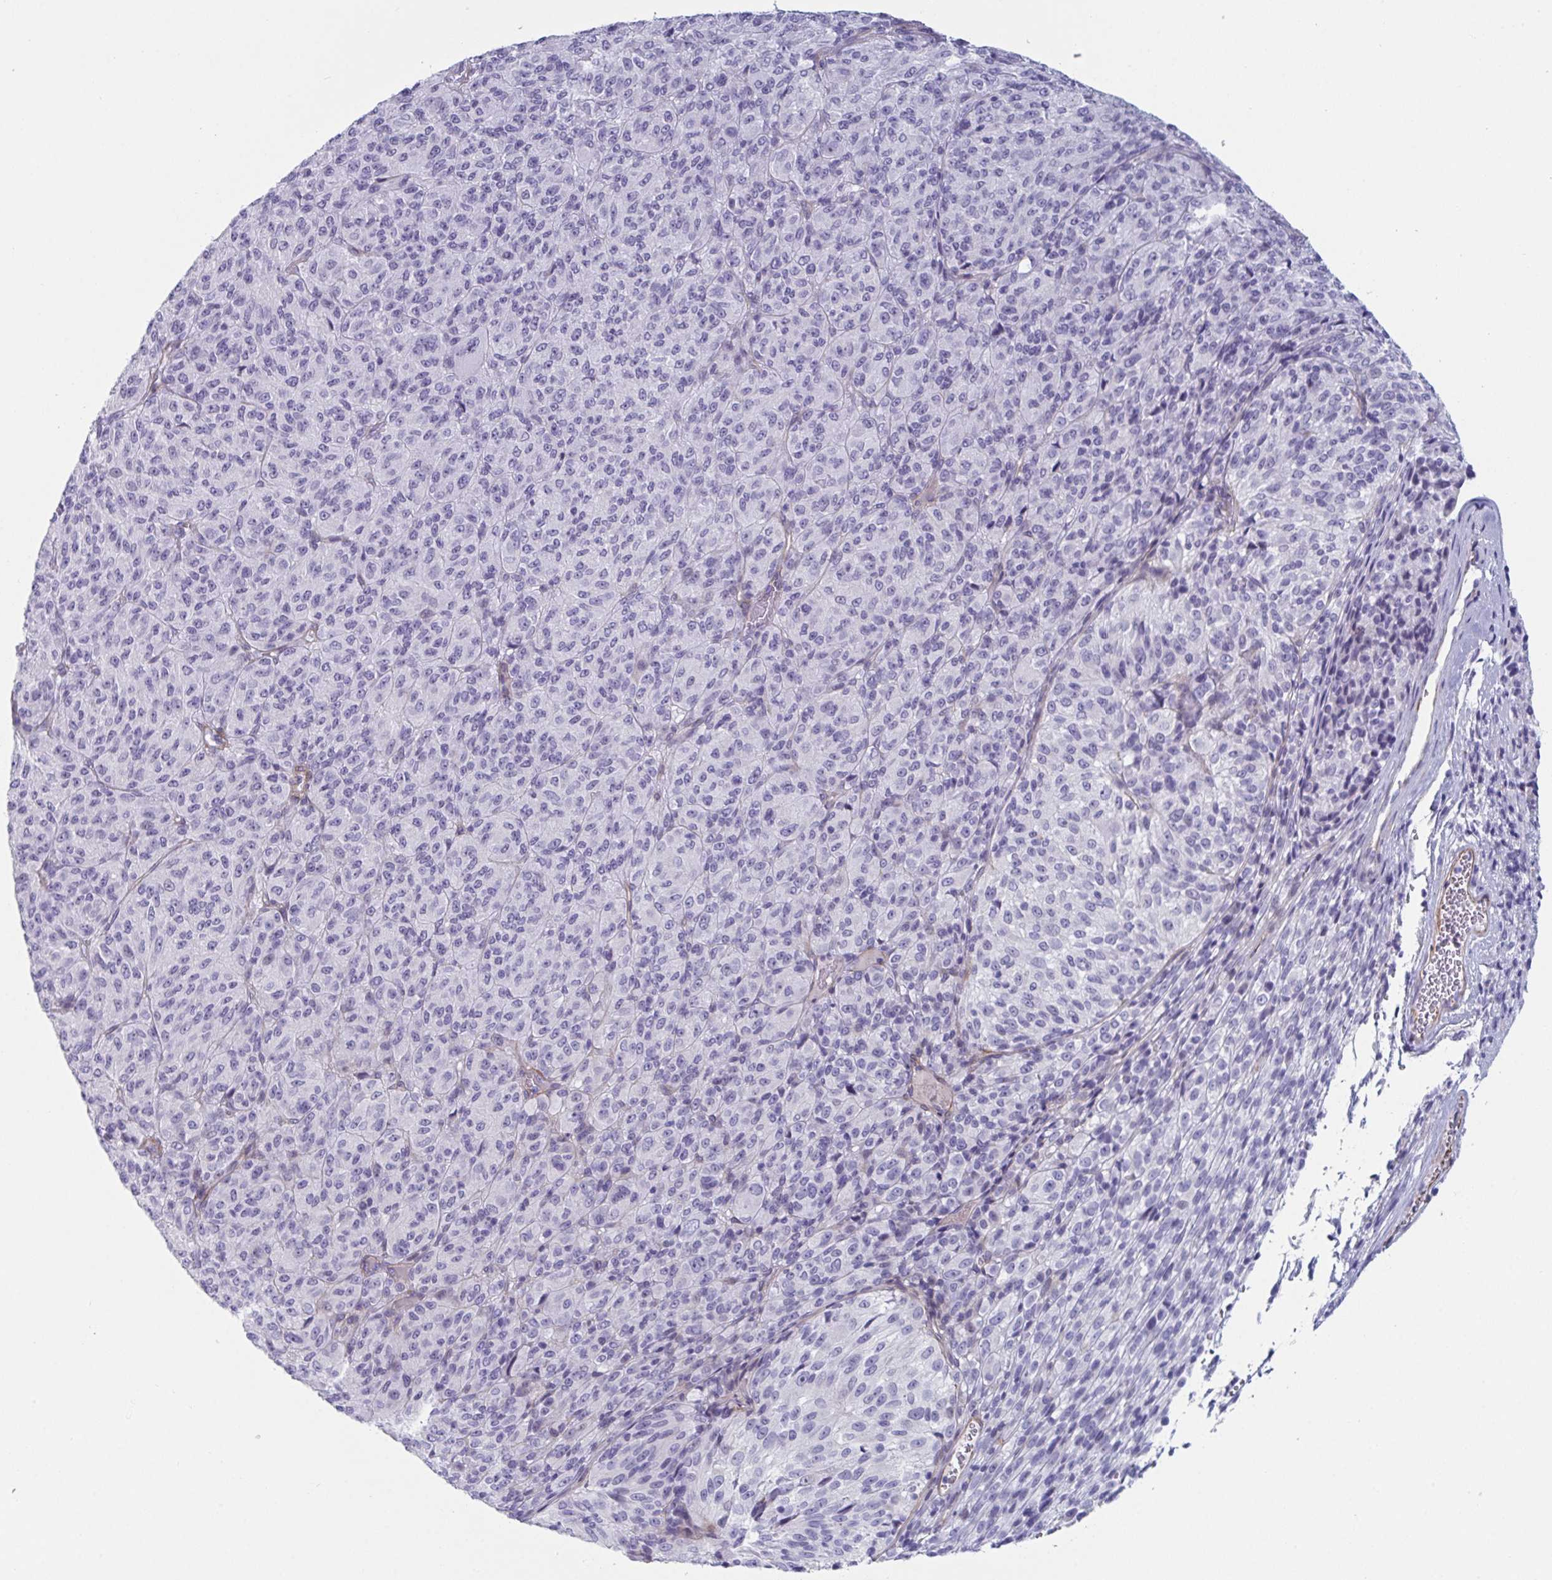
{"staining": {"intensity": "negative", "quantity": "none", "location": "none"}, "tissue": "melanoma", "cell_type": "Tumor cells", "image_type": "cancer", "snomed": [{"axis": "morphology", "description": "Malignant melanoma, Metastatic site"}, {"axis": "topography", "description": "Brain"}], "caption": "The image exhibits no significant staining in tumor cells of melanoma.", "gene": "OR5P3", "patient": {"sex": "female", "age": 56}}